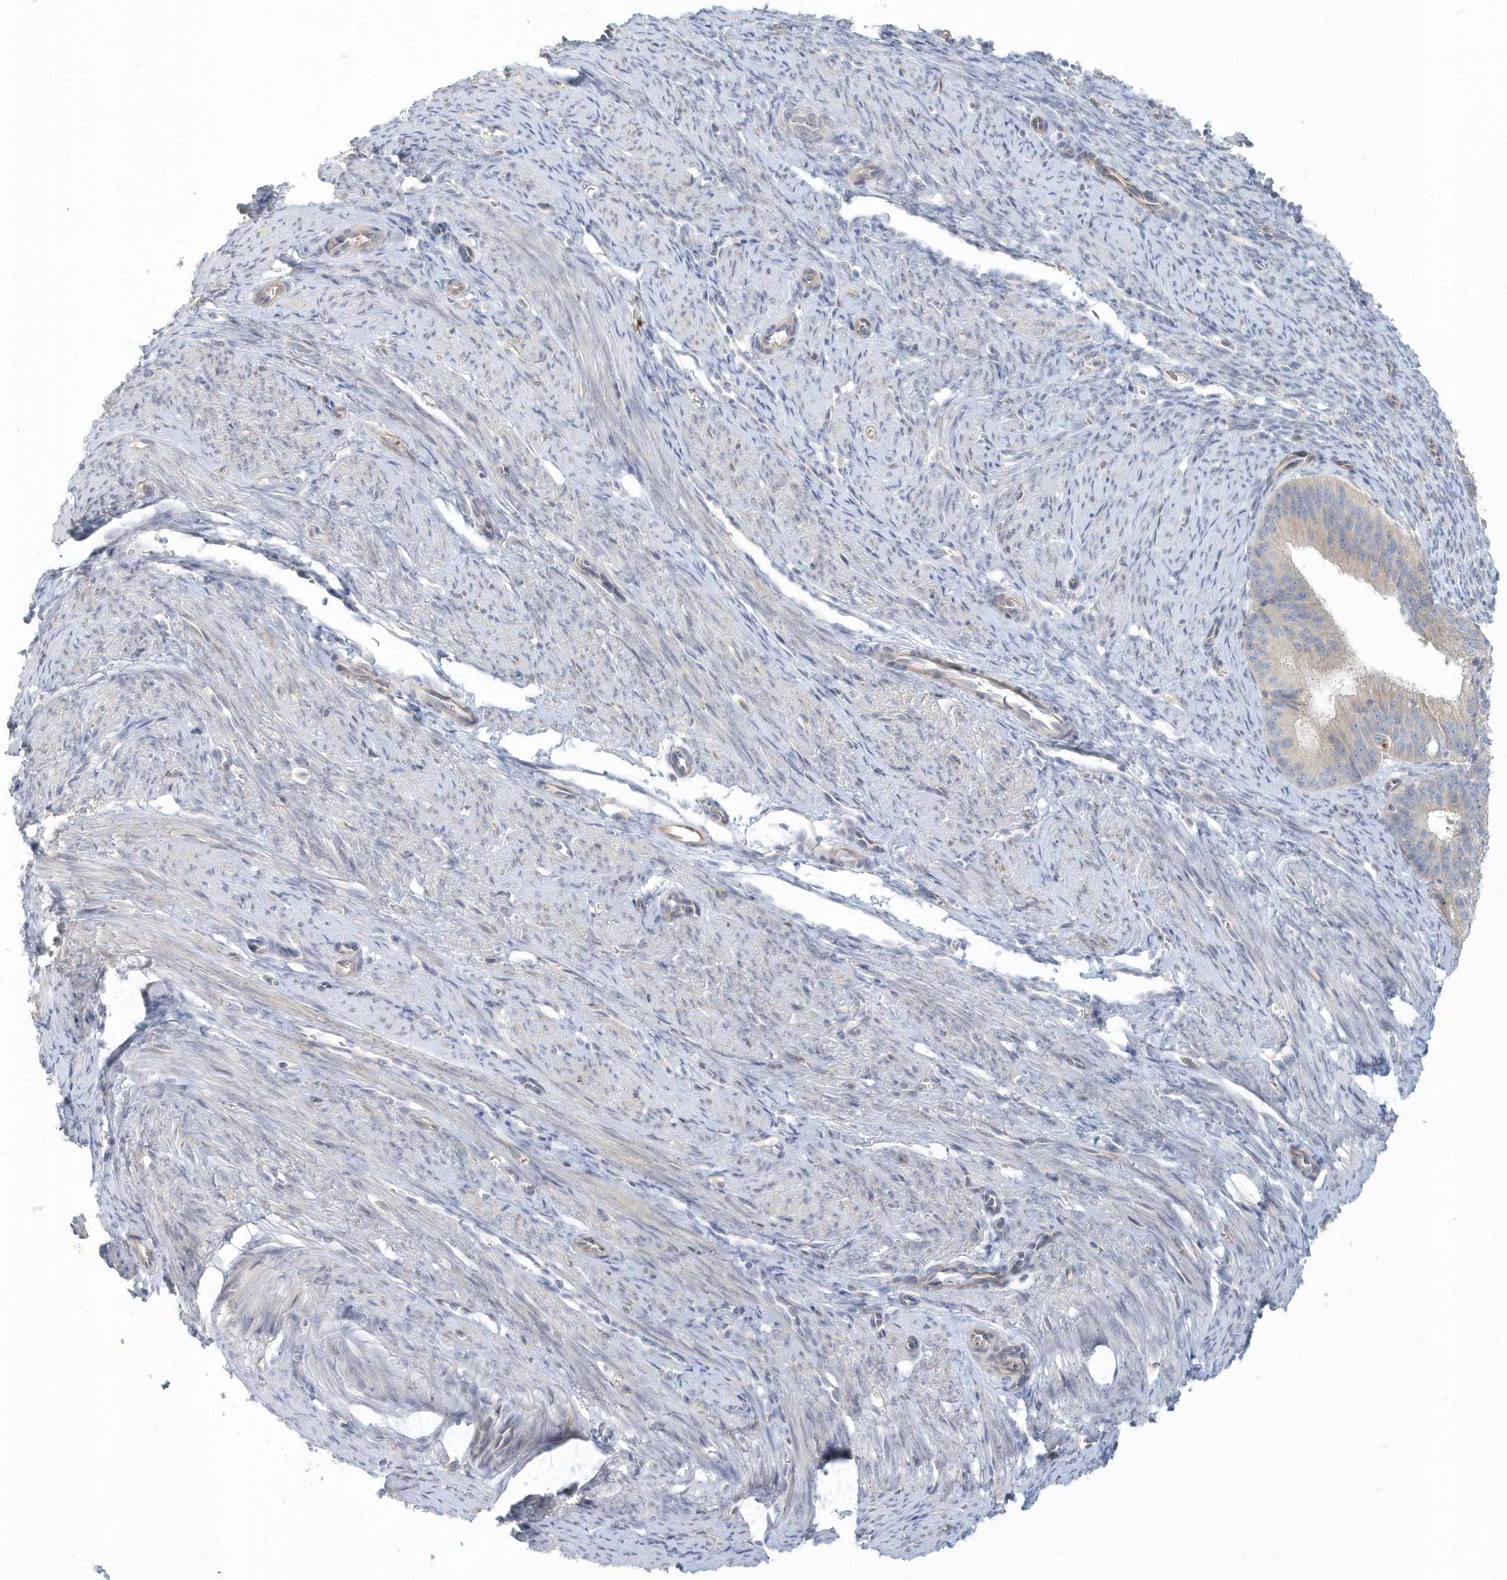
{"staining": {"intensity": "negative", "quantity": "none", "location": "none"}, "tissue": "endometrial cancer", "cell_type": "Tumor cells", "image_type": "cancer", "snomed": [{"axis": "morphology", "description": "Adenocarcinoma, NOS"}, {"axis": "topography", "description": "Endometrium"}], "caption": "The image displays no staining of tumor cells in endometrial adenocarcinoma. (DAB (3,3'-diaminobenzidine) immunohistochemistry with hematoxylin counter stain).", "gene": "NAPB", "patient": {"sex": "female", "age": 51}}